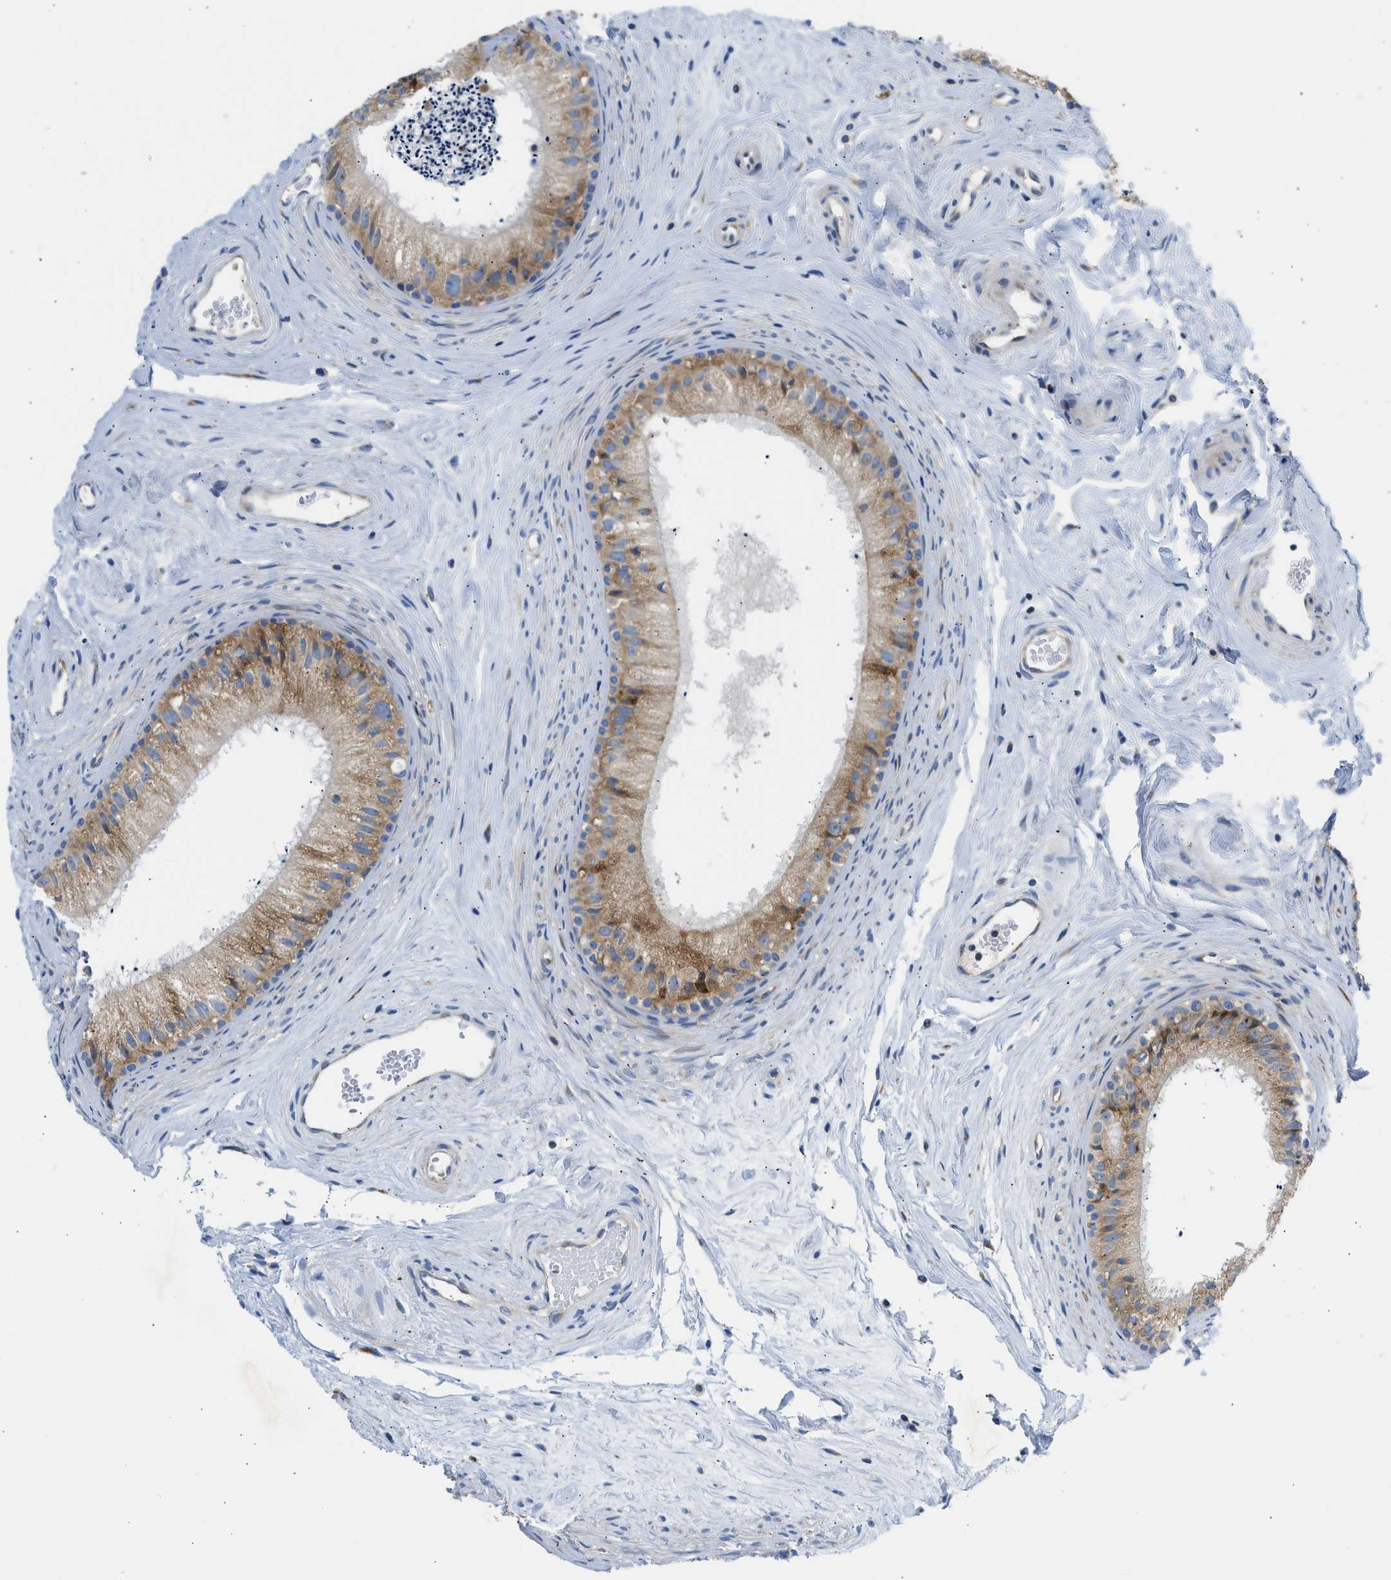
{"staining": {"intensity": "moderate", "quantity": ">75%", "location": "cytoplasmic/membranous"}, "tissue": "epididymis", "cell_type": "Glandular cells", "image_type": "normal", "snomed": [{"axis": "morphology", "description": "Normal tissue, NOS"}, {"axis": "topography", "description": "Epididymis"}], "caption": "Epididymis stained for a protein (brown) reveals moderate cytoplasmic/membranous positive expression in approximately >75% of glandular cells.", "gene": "CAMKK2", "patient": {"sex": "male", "age": 56}}